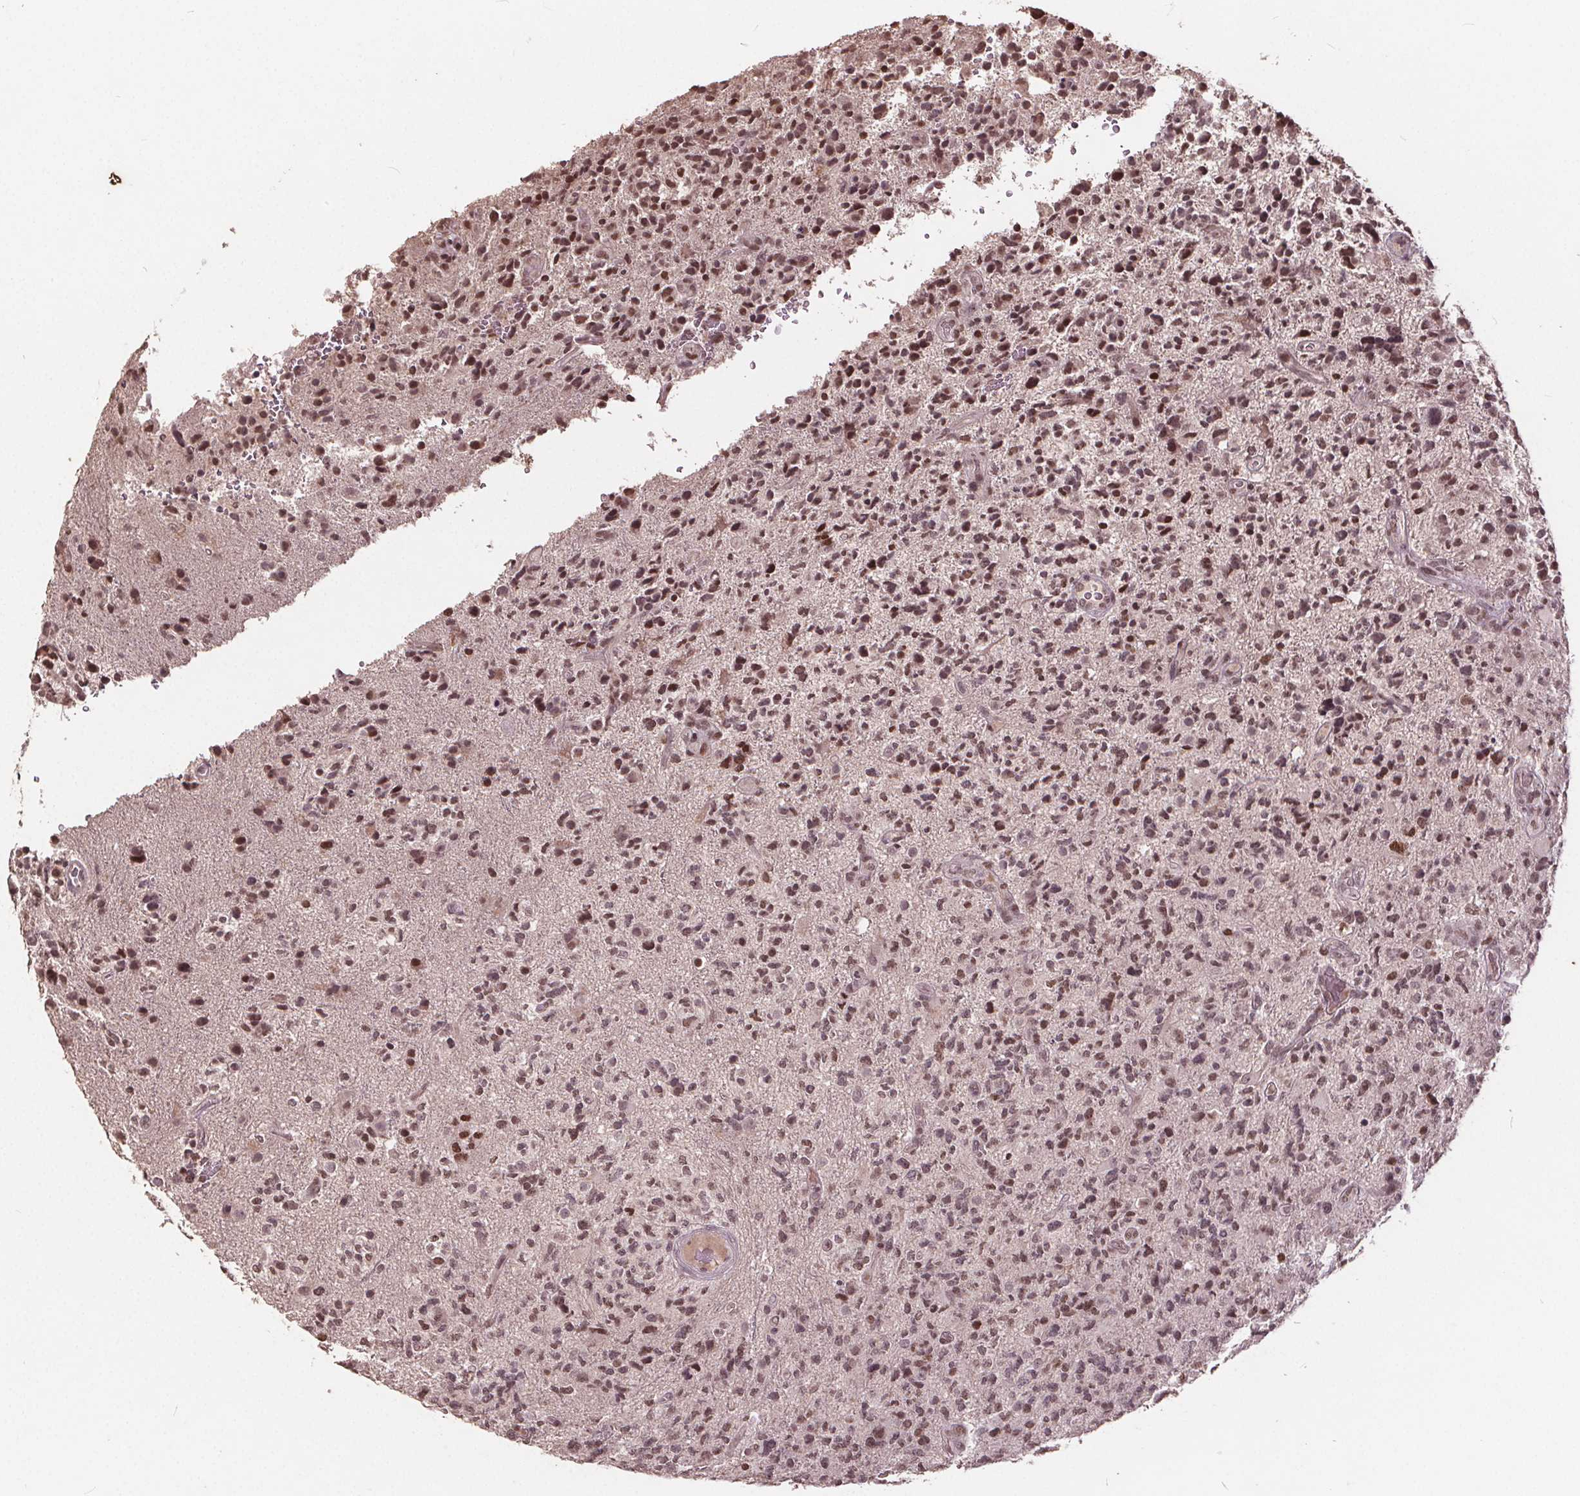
{"staining": {"intensity": "moderate", "quantity": "25%-75%", "location": "nuclear"}, "tissue": "glioma", "cell_type": "Tumor cells", "image_type": "cancer", "snomed": [{"axis": "morphology", "description": "Glioma, malignant, High grade"}, {"axis": "topography", "description": "Brain"}], "caption": "Protein expression analysis of human glioma reveals moderate nuclear expression in approximately 25%-75% of tumor cells.", "gene": "DNMT3B", "patient": {"sex": "female", "age": 71}}